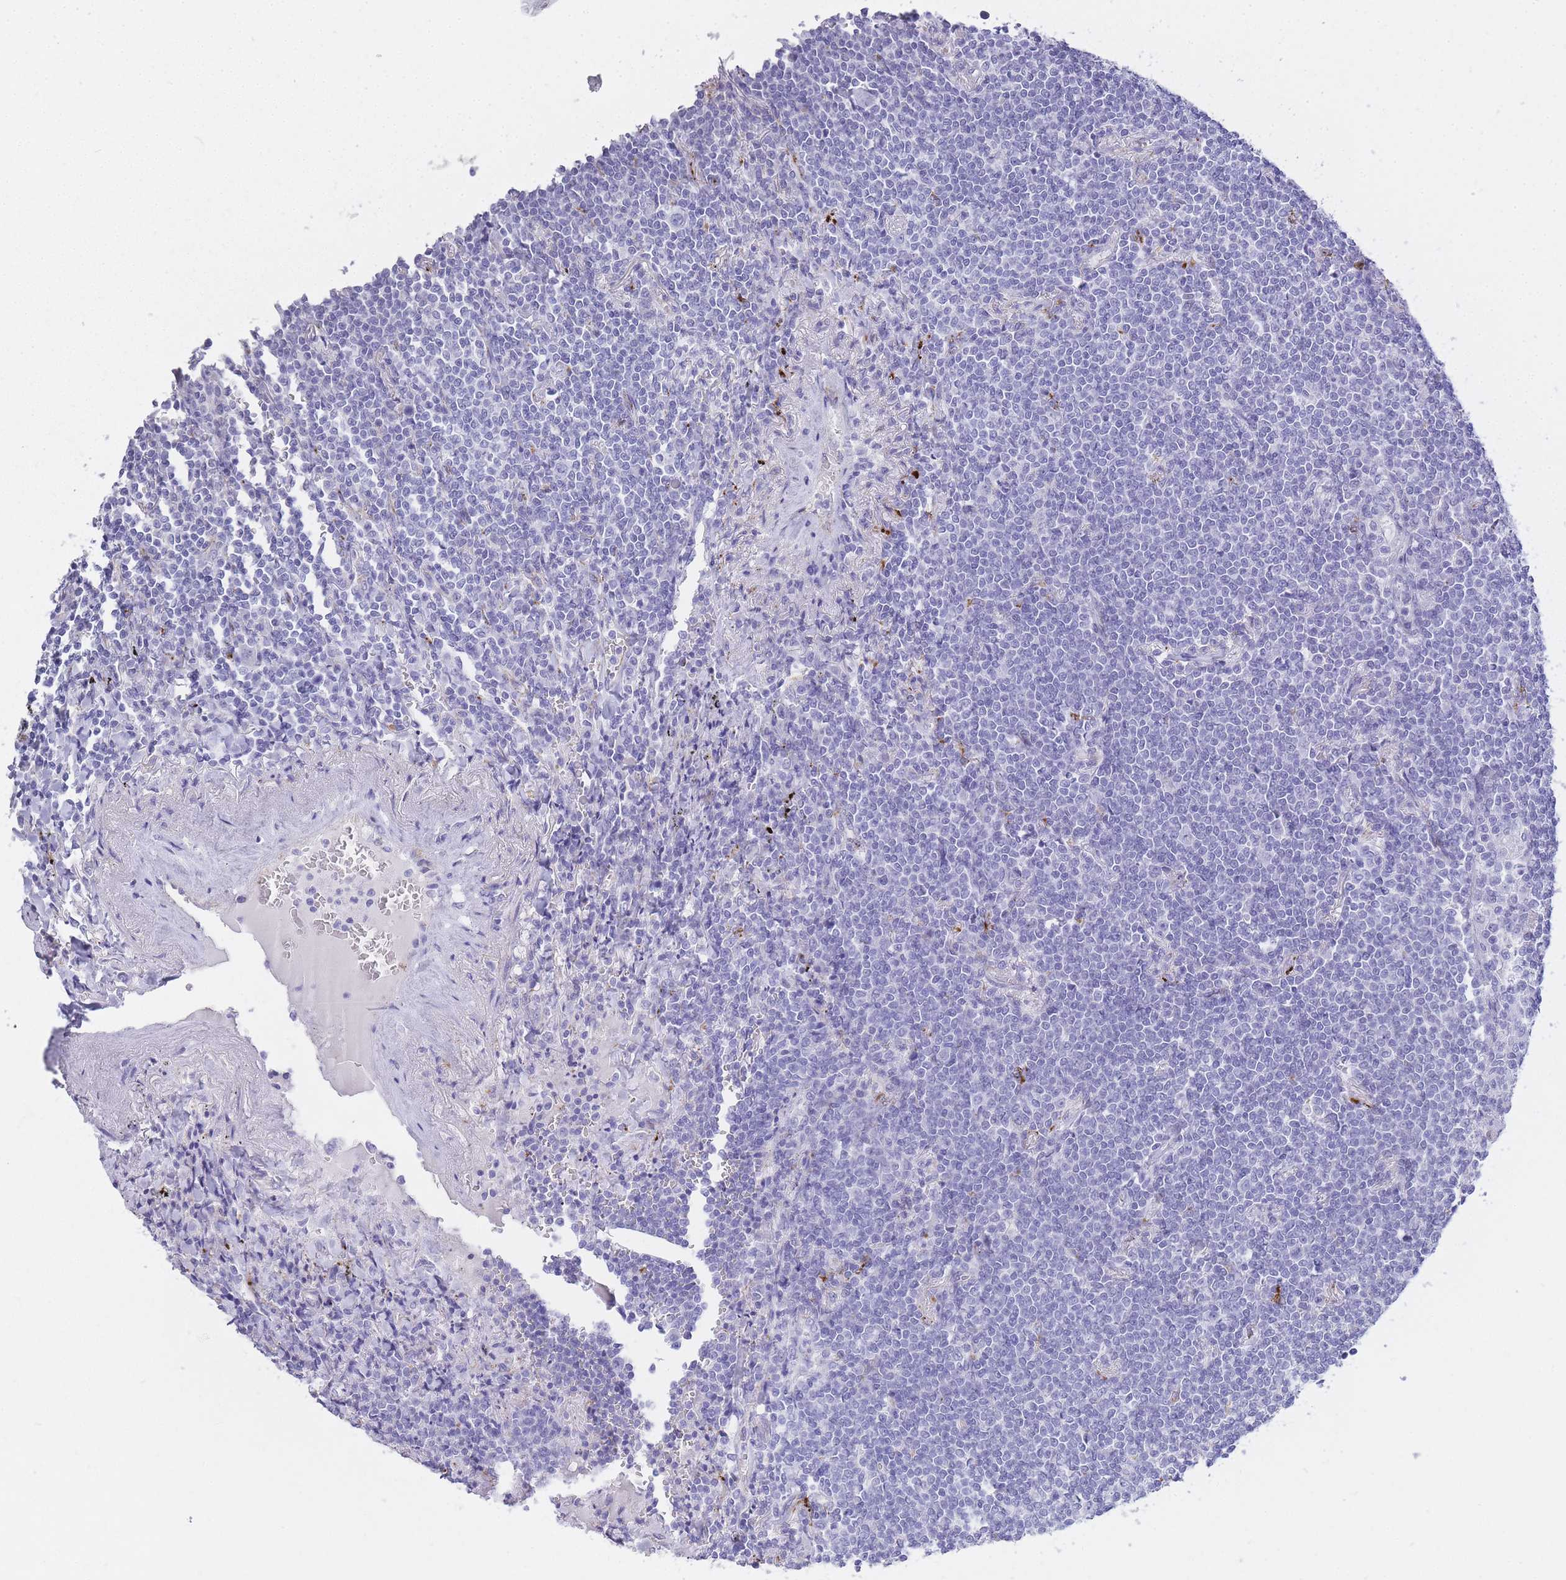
{"staining": {"intensity": "negative", "quantity": "none", "location": "none"}, "tissue": "lymphoma", "cell_type": "Tumor cells", "image_type": "cancer", "snomed": [{"axis": "morphology", "description": "Malignant lymphoma, non-Hodgkin's type, Low grade"}, {"axis": "topography", "description": "Lung"}], "caption": "This photomicrograph is of lymphoma stained with immunohistochemistry (IHC) to label a protein in brown with the nuclei are counter-stained blue. There is no positivity in tumor cells.", "gene": "RHO", "patient": {"sex": "female", "age": 71}}